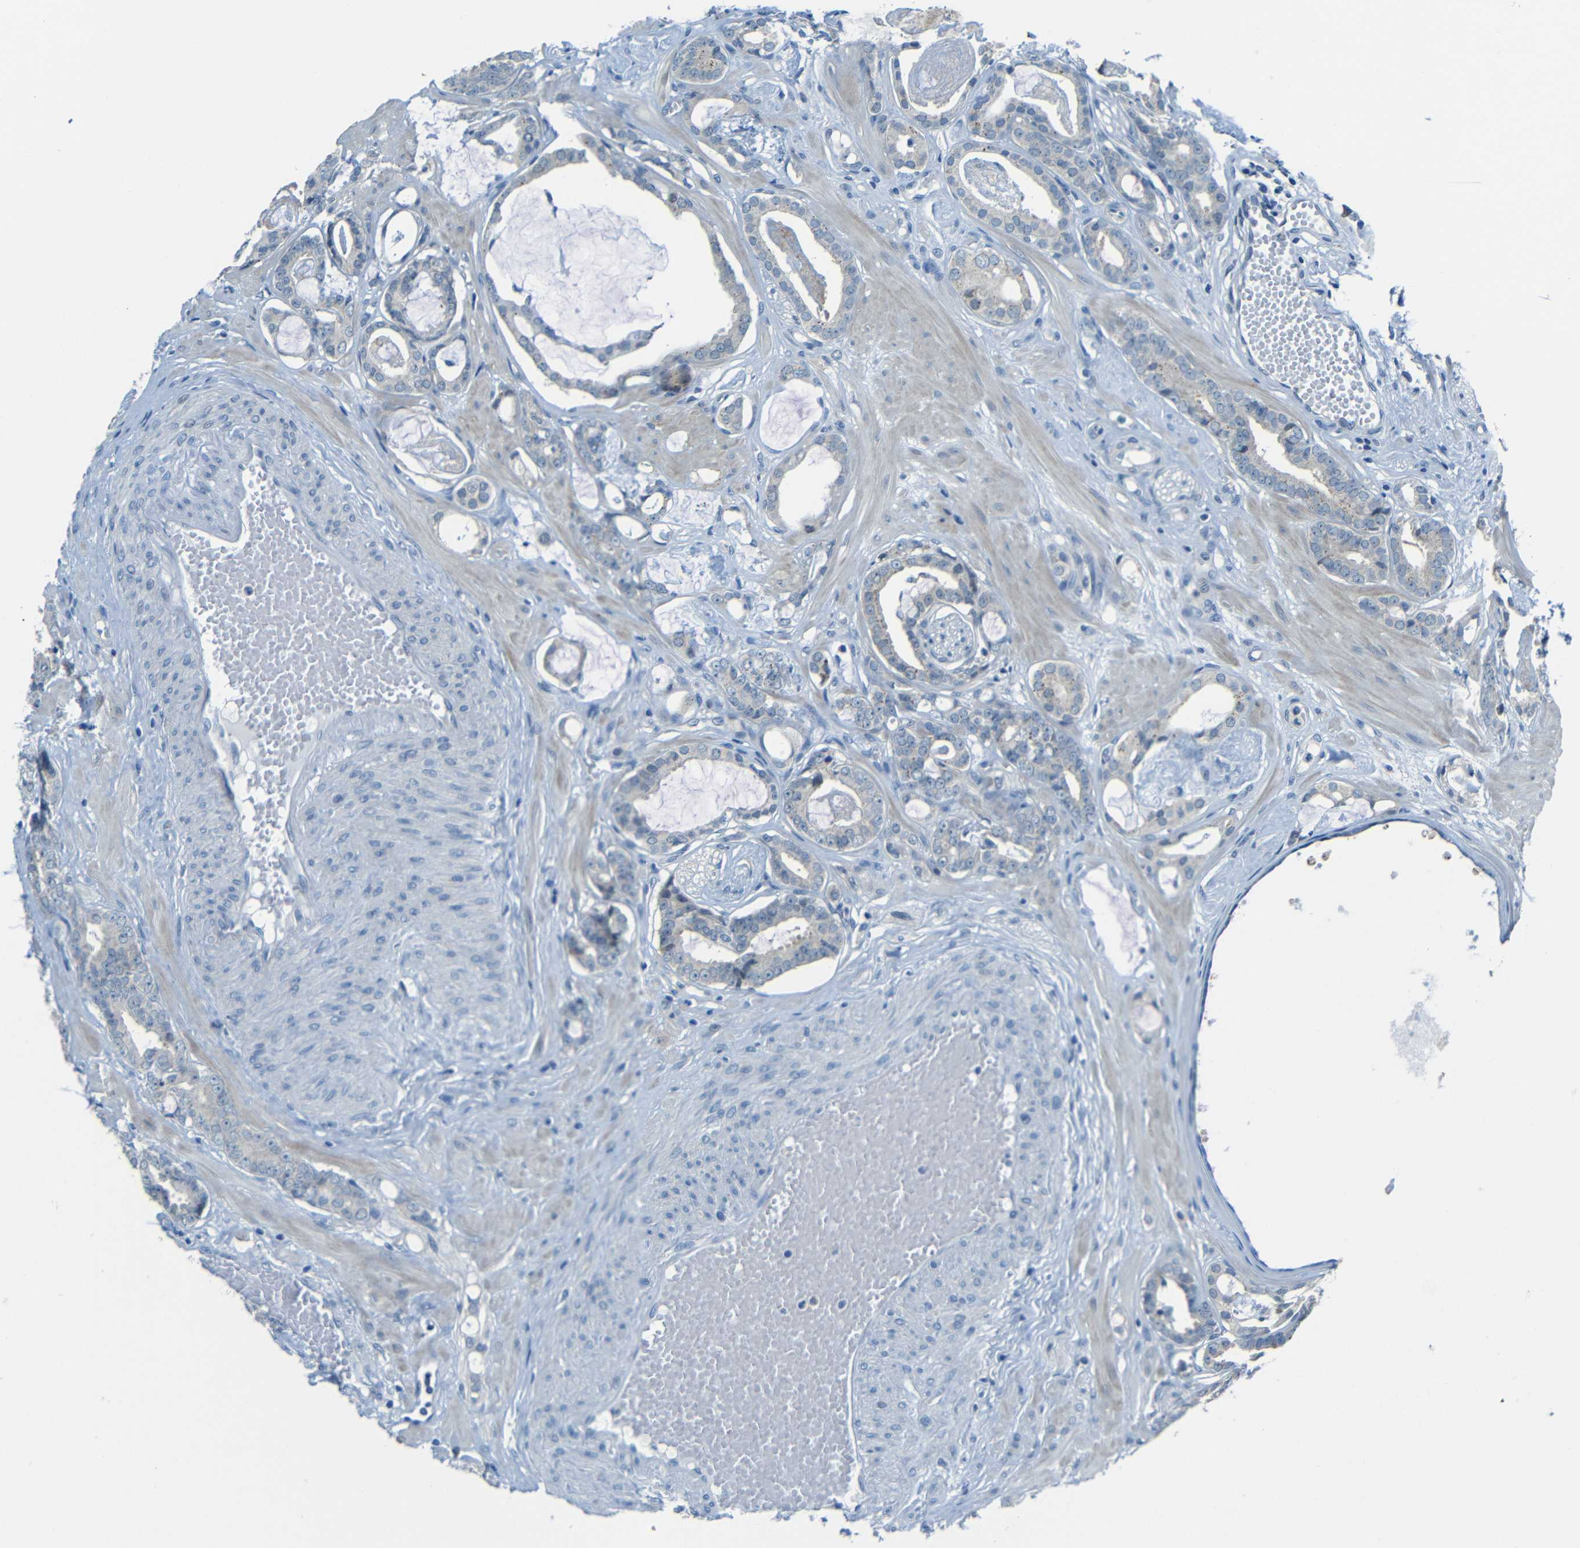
{"staining": {"intensity": "negative", "quantity": "none", "location": "none"}, "tissue": "prostate cancer", "cell_type": "Tumor cells", "image_type": "cancer", "snomed": [{"axis": "morphology", "description": "Adenocarcinoma, Low grade"}, {"axis": "topography", "description": "Prostate"}], "caption": "Immunohistochemistry (IHC) of human low-grade adenocarcinoma (prostate) shows no staining in tumor cells.", "gene": "ANKRD22", "patient": {"sex": "male", "age": 53}}